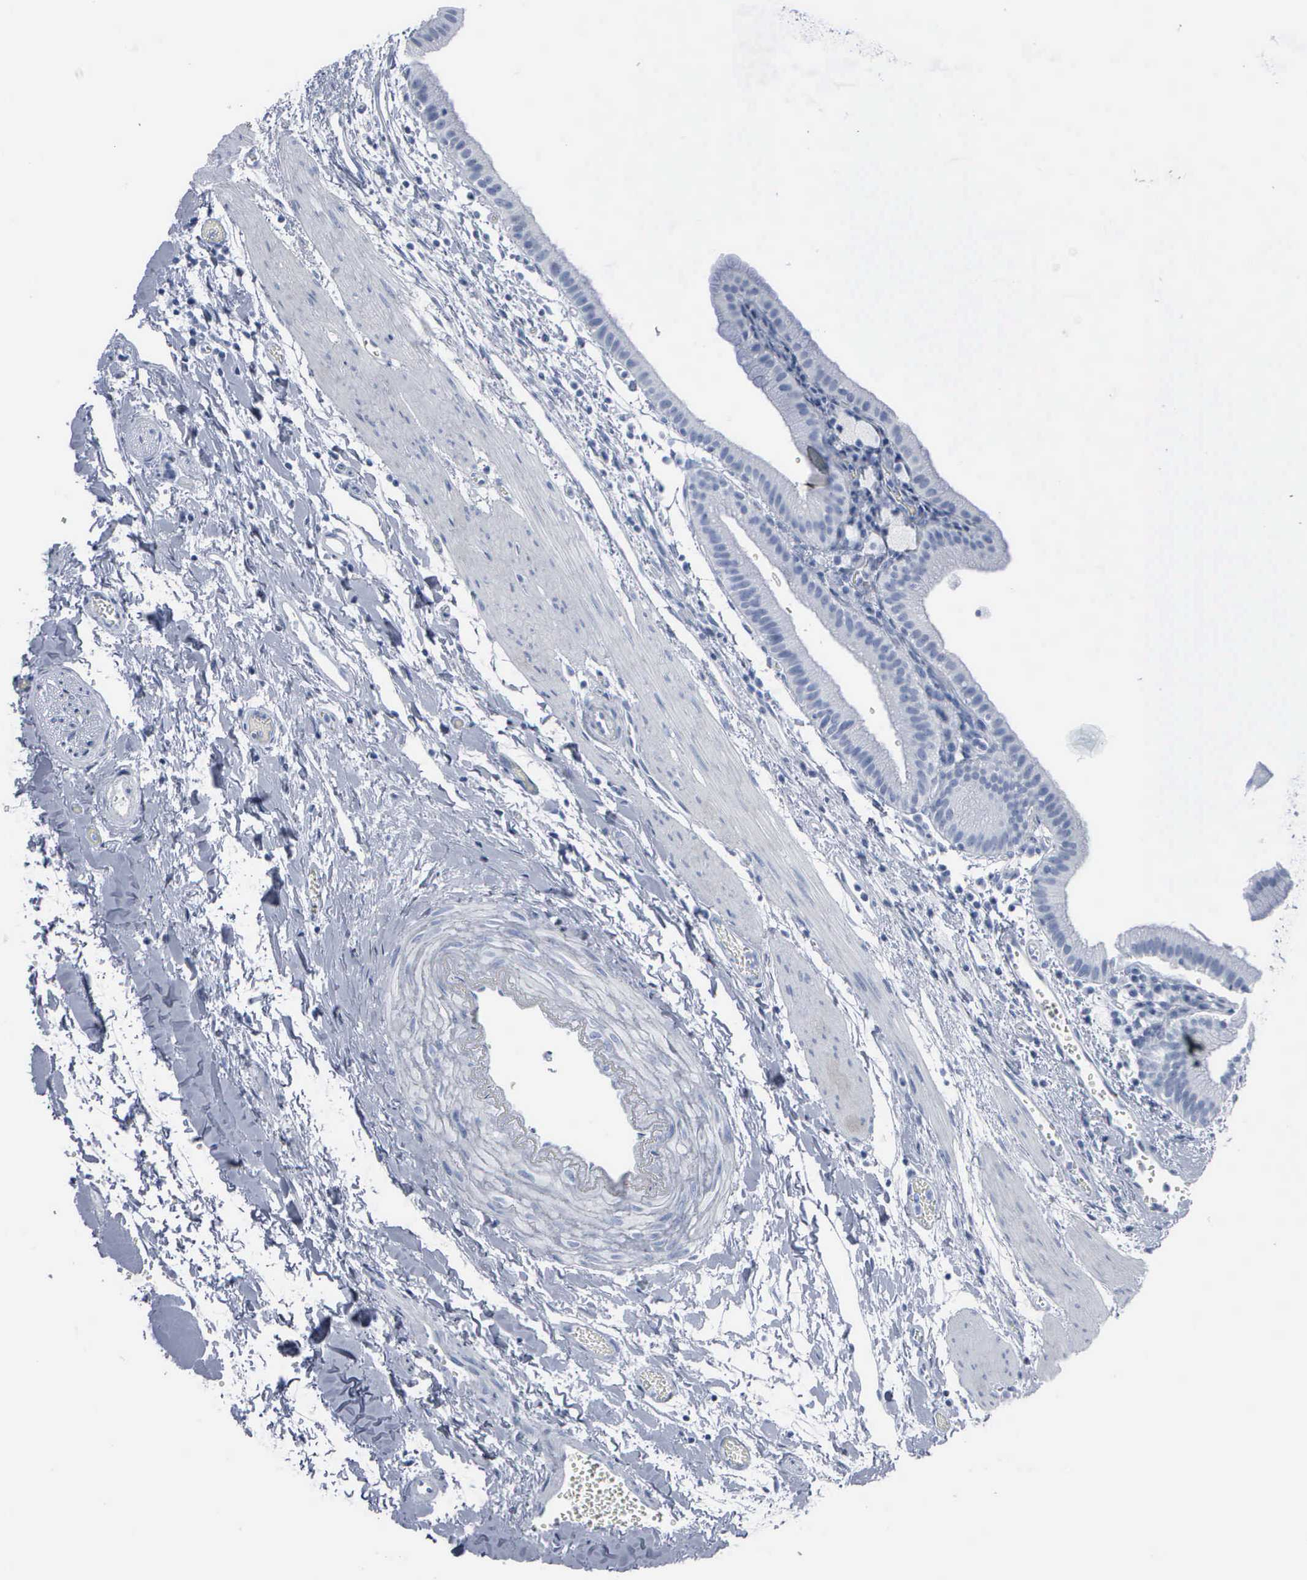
{"staining": {"intensity": "negative", "quantity": "none", "location": "none"}, "tissue": "gallbladder", "cell_type": "Glandular cells", "image_type": "normal", "snomed": [{"axis": "morphology", "description": "Normal tissue, NOS"}, {"axis": "topography", "description": "Gallbladder"}], "caption": "IHC image of normal gallbladder: gallbladder stained with DAB (3,3'-diaminobenzidine) displays no significant protein staining in glandular cells.", "gene": "DMD", "patient": {"sex": "female", "age": 48}}